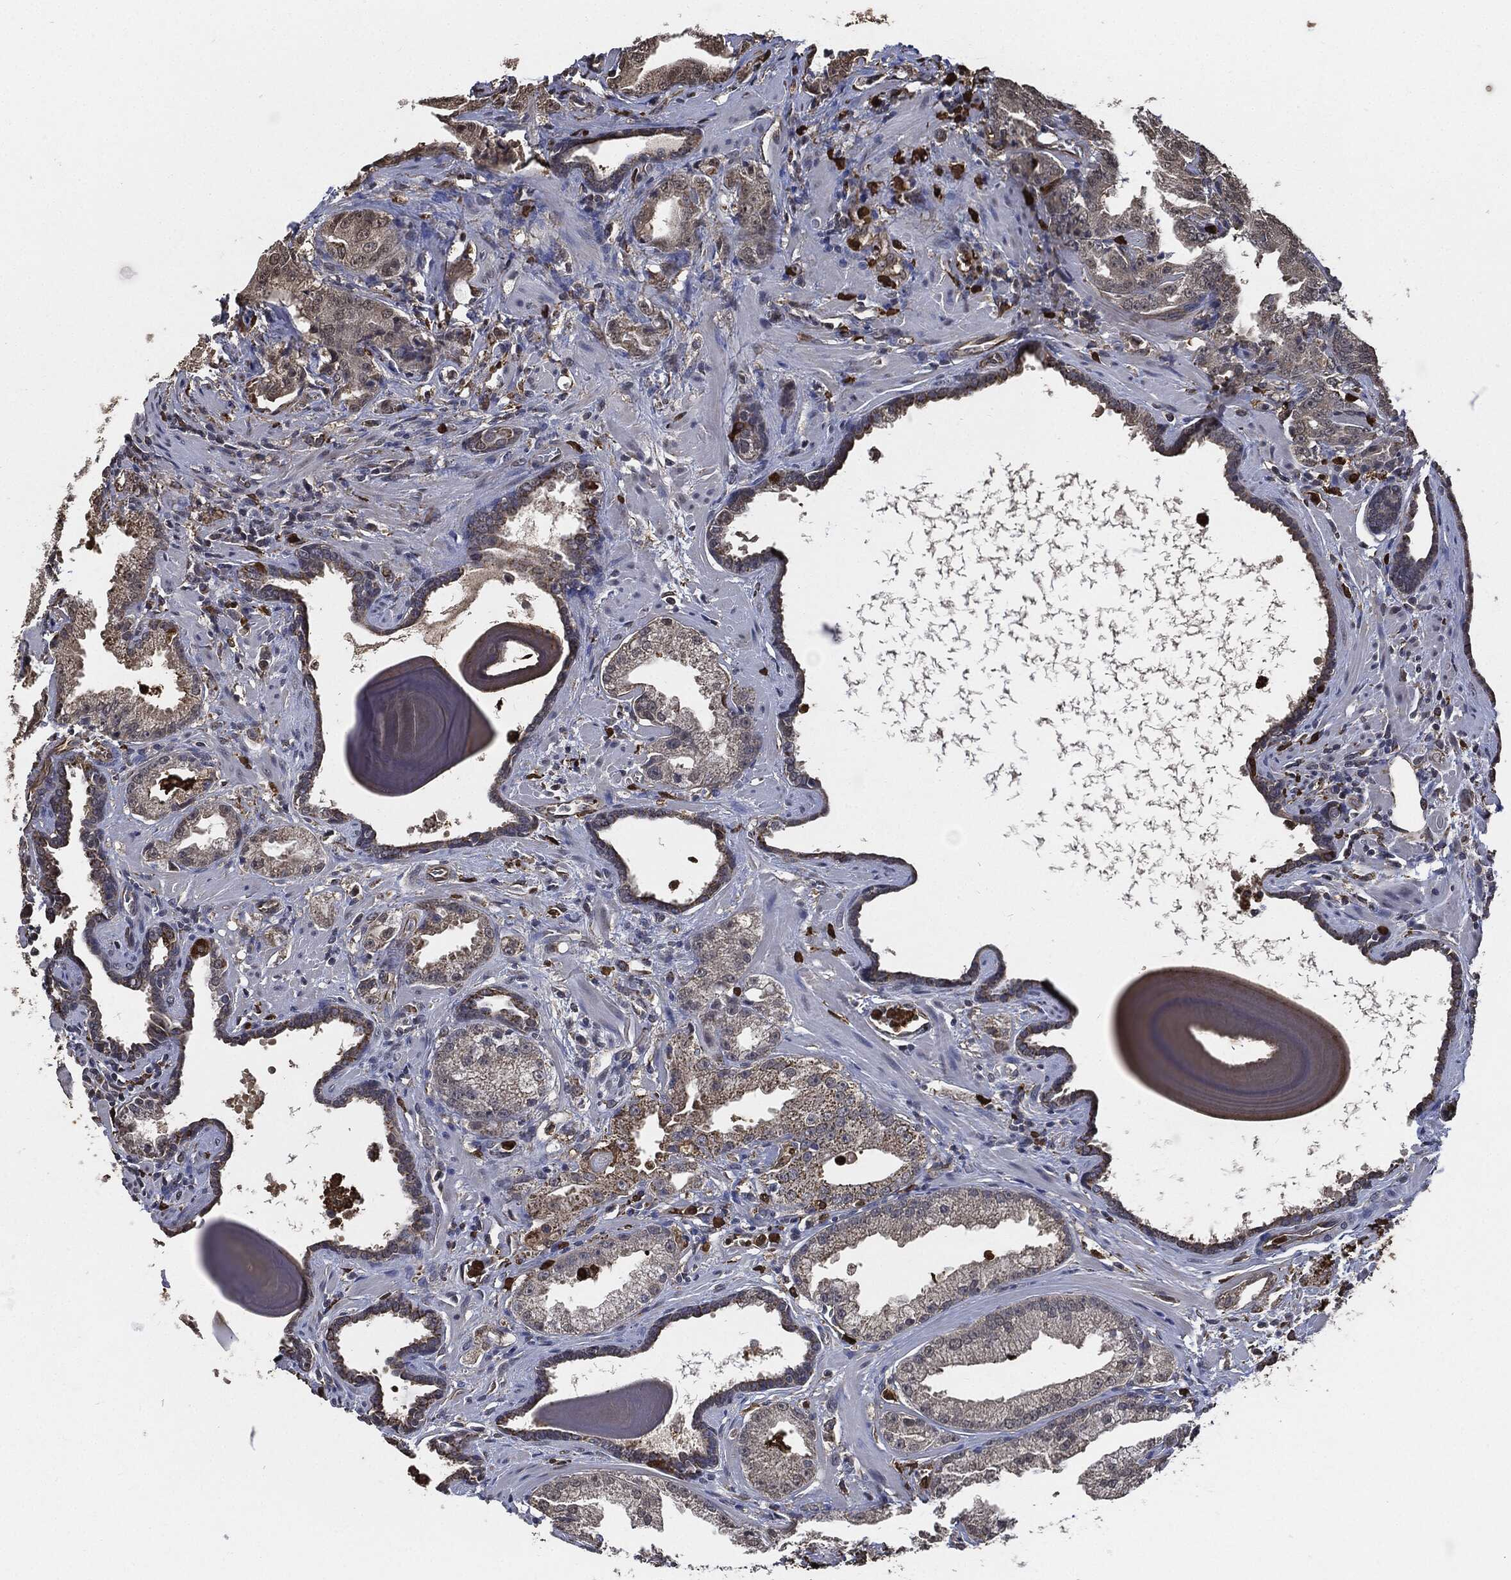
{"staining": {"intensity": "weak", "quantity": "<25%", "location": "cytoplasmic/membranous"}, "tissue": "prostate cancer", "cell_type": "Tumor cells", "image_type": "cancer", "snomed": [{"axis": "morphology", "description": "Adenocarcinoma, Low grade"}, {"axis": "topography", "description": "Prostate"}], "caption": "Immunohistochemical staining of human low-grade adenocarcinoma (prostate) demonstrates no significant positivity in tumor cells. The staining is performed using DAB (3,3'-diaminobenzidine) brown chromogen with nuclei counter-stained in using hematoxylin.", "gene": "S100A9", "patient": {"sex": "male", "age": 62}}